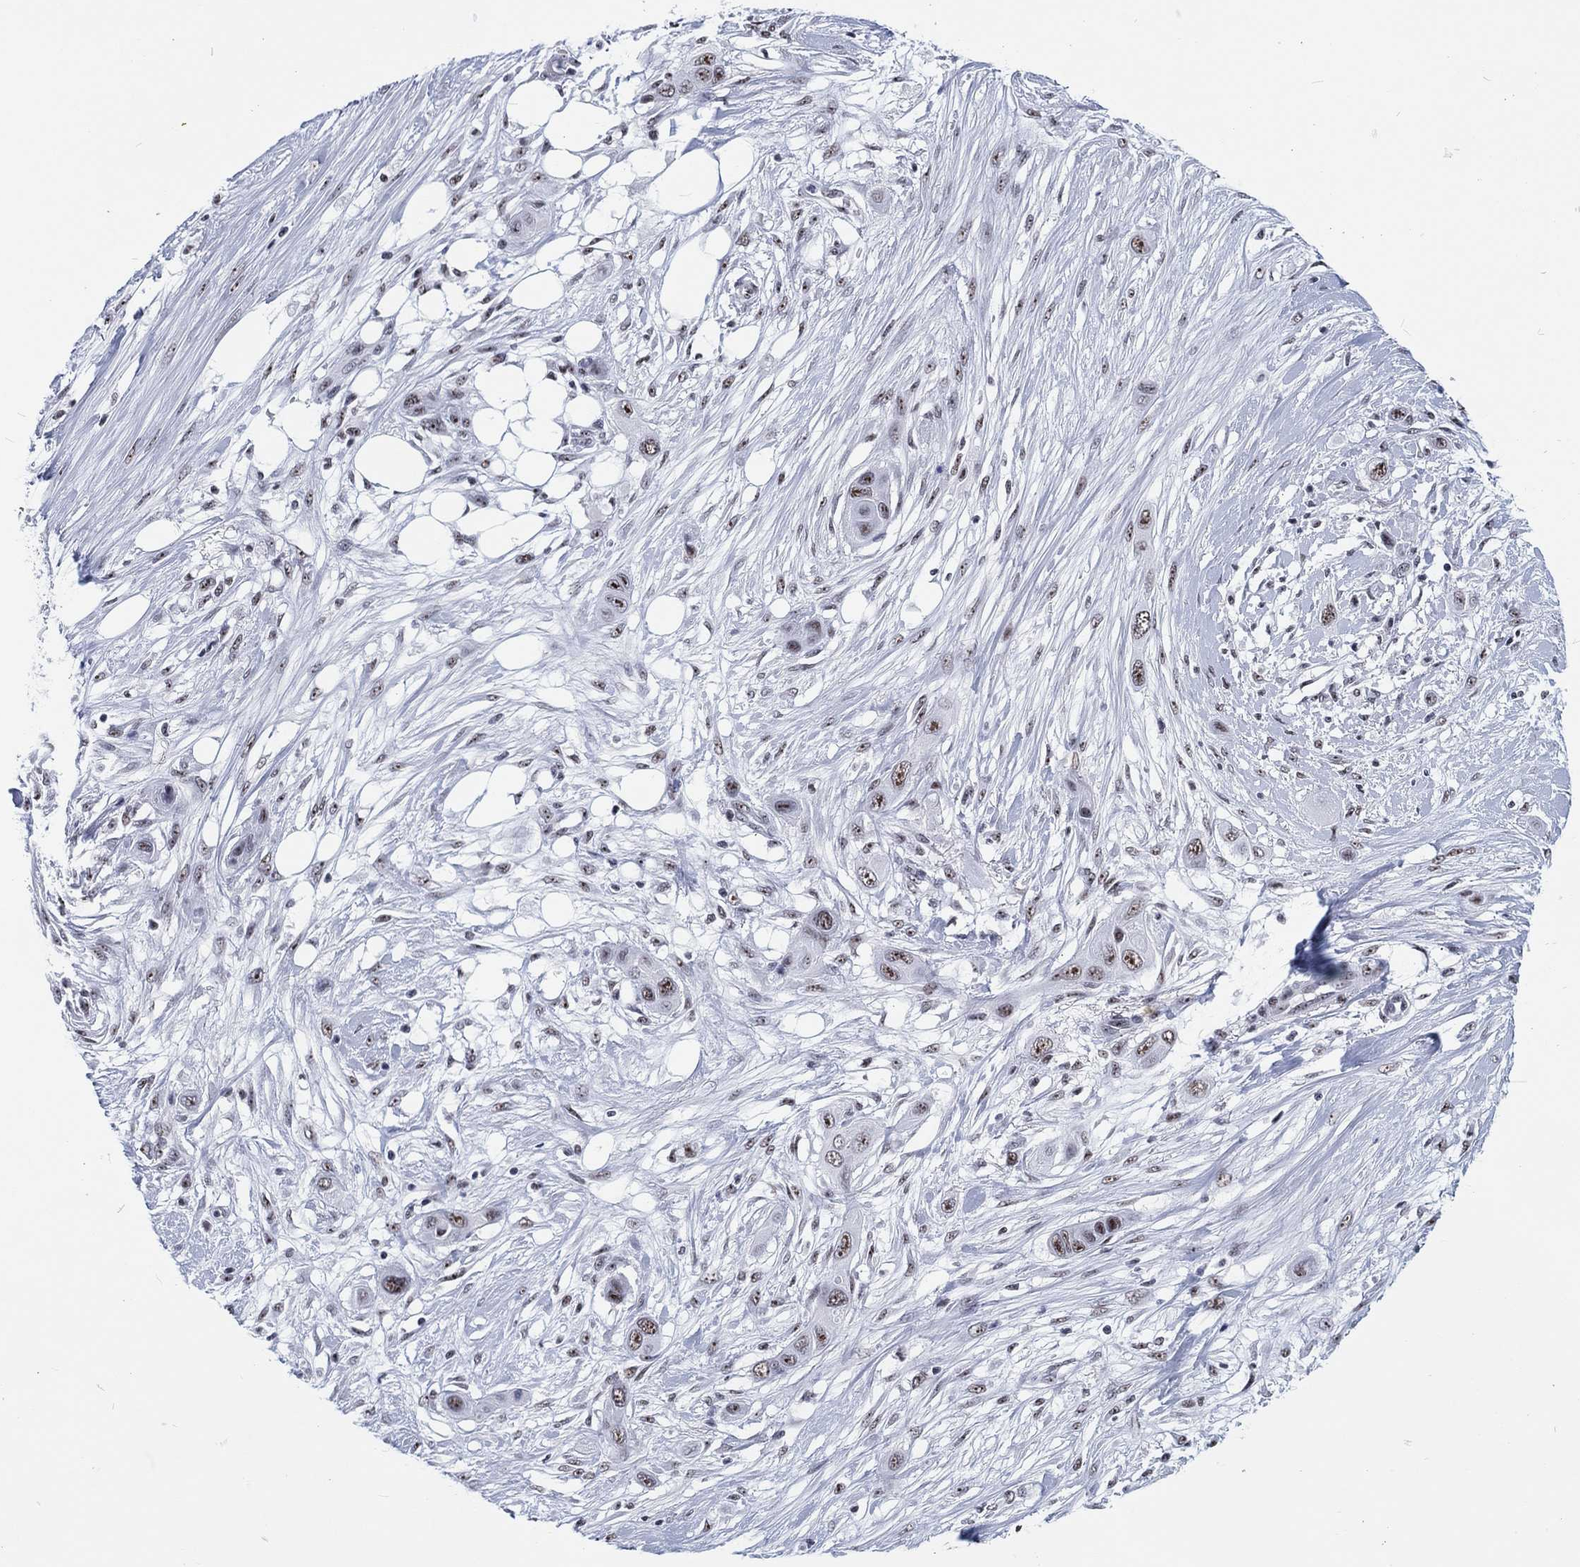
{"staining": {"intensity": "moderate", "quantity": "<25%", "location": "nuclear"}, "tissue": "skin cancer", "cell_type": "Tumor cells", "image_type": "cancer", "snomed": [{"axis": "morphology", "description": "Squamous cell carcinoma, NOS"}, {"axis": "topography", "description": "Skin"}], "caption": "Skin squamous cell carcinoma tissue reveals moderate nuclear expression in approximately <25% of tumor cells", "gene": "MAPK8IP1", "patient": {"sex": "male", "age": 79}}